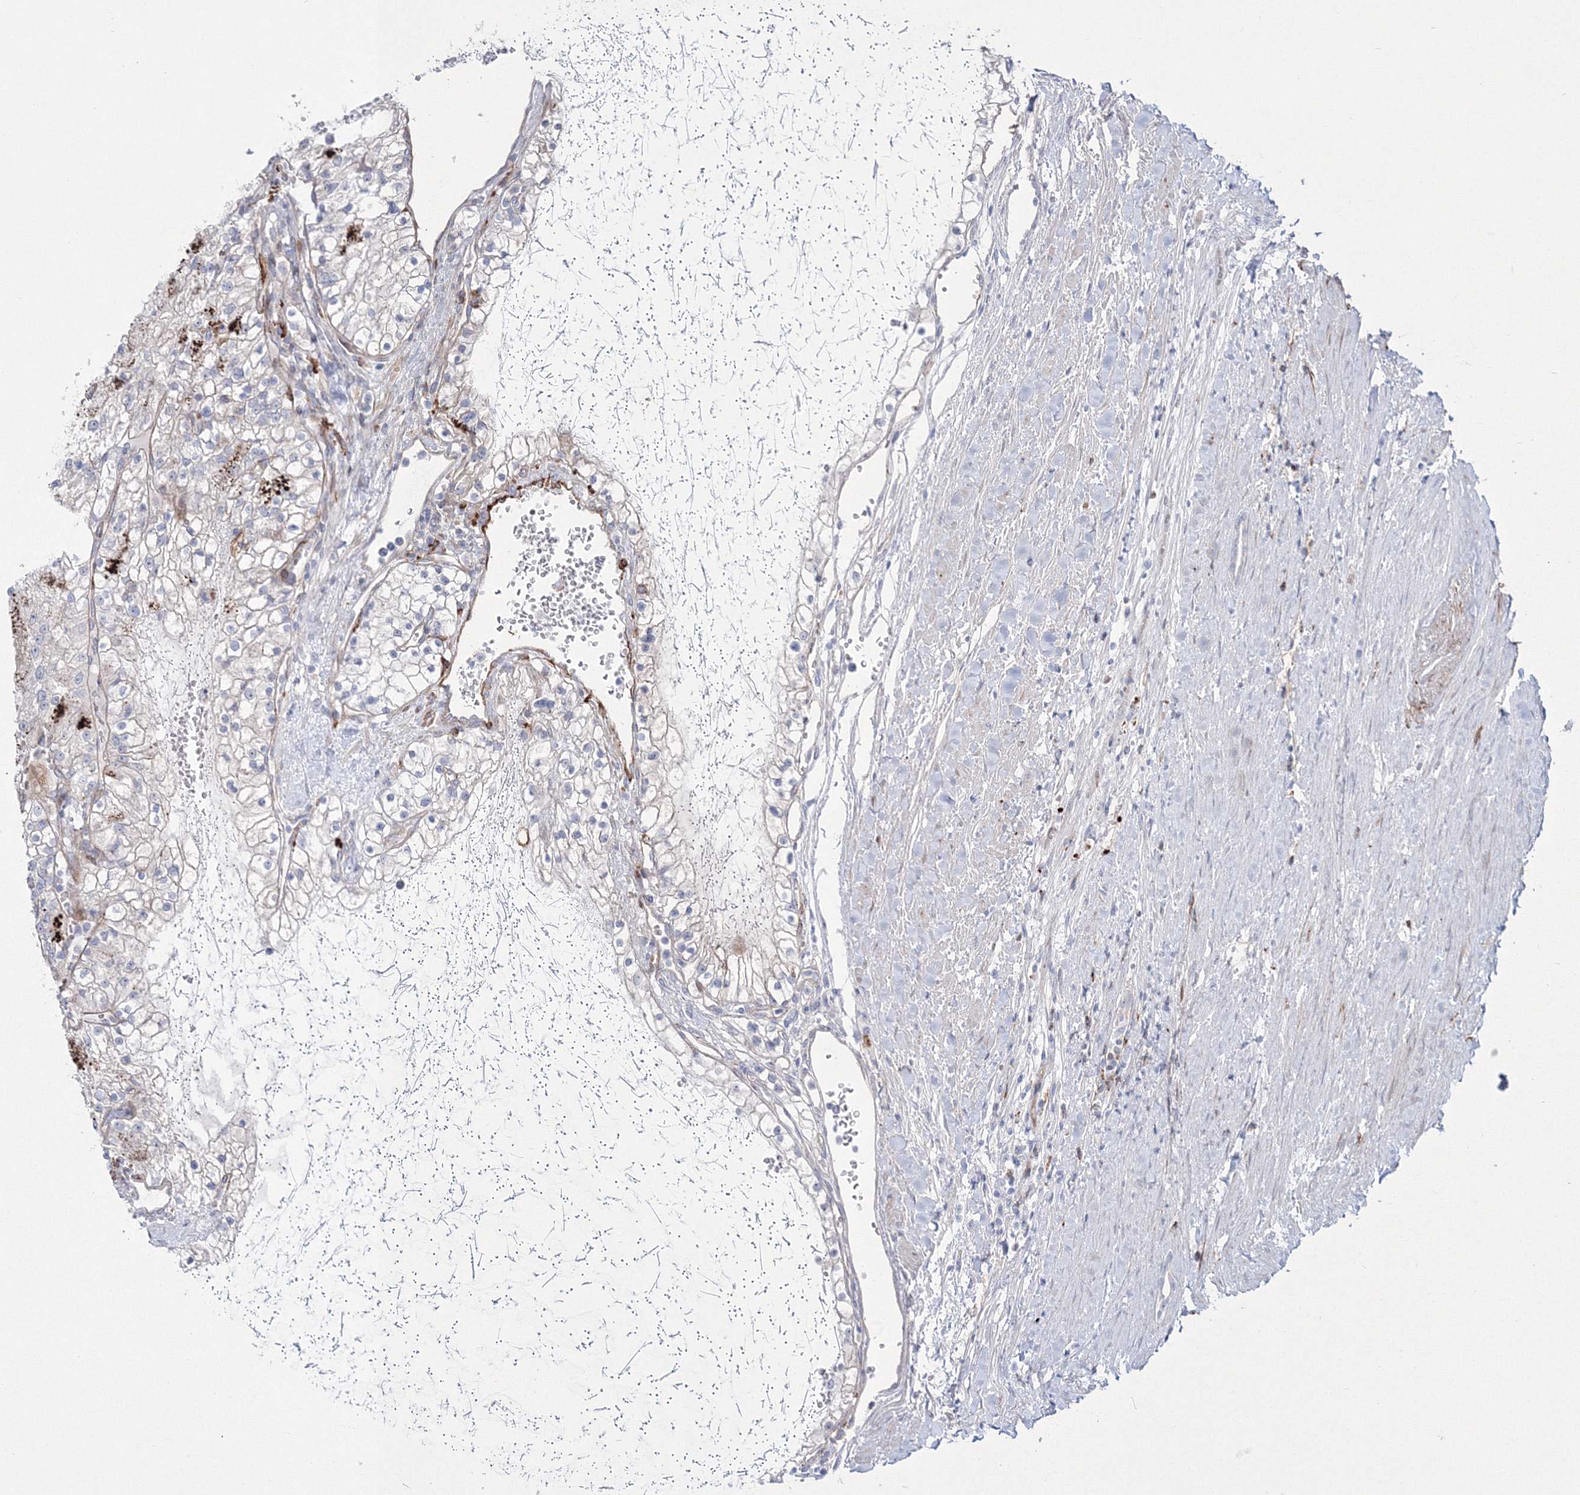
{"staining": {"intensity": "negative", "quantity": "none", "location": "none"}, "tissue": "renal cancer", "cell_type": "Tumor cells", "image_type": "cancer", "snomed": [{"axis": "morphology", "description": "Normal tissue, NOS"}, {"axis": "morphology", "description": "Adenocarcinoma, NOS"}, {"axis": "topography", "description": "Kidney"}], "caption": "Photomicrograph shows no significant protein staining in tumor cells of renal cancer.", "gene": "HYAL2", "patient": {"sex": "male", "age": 68}}